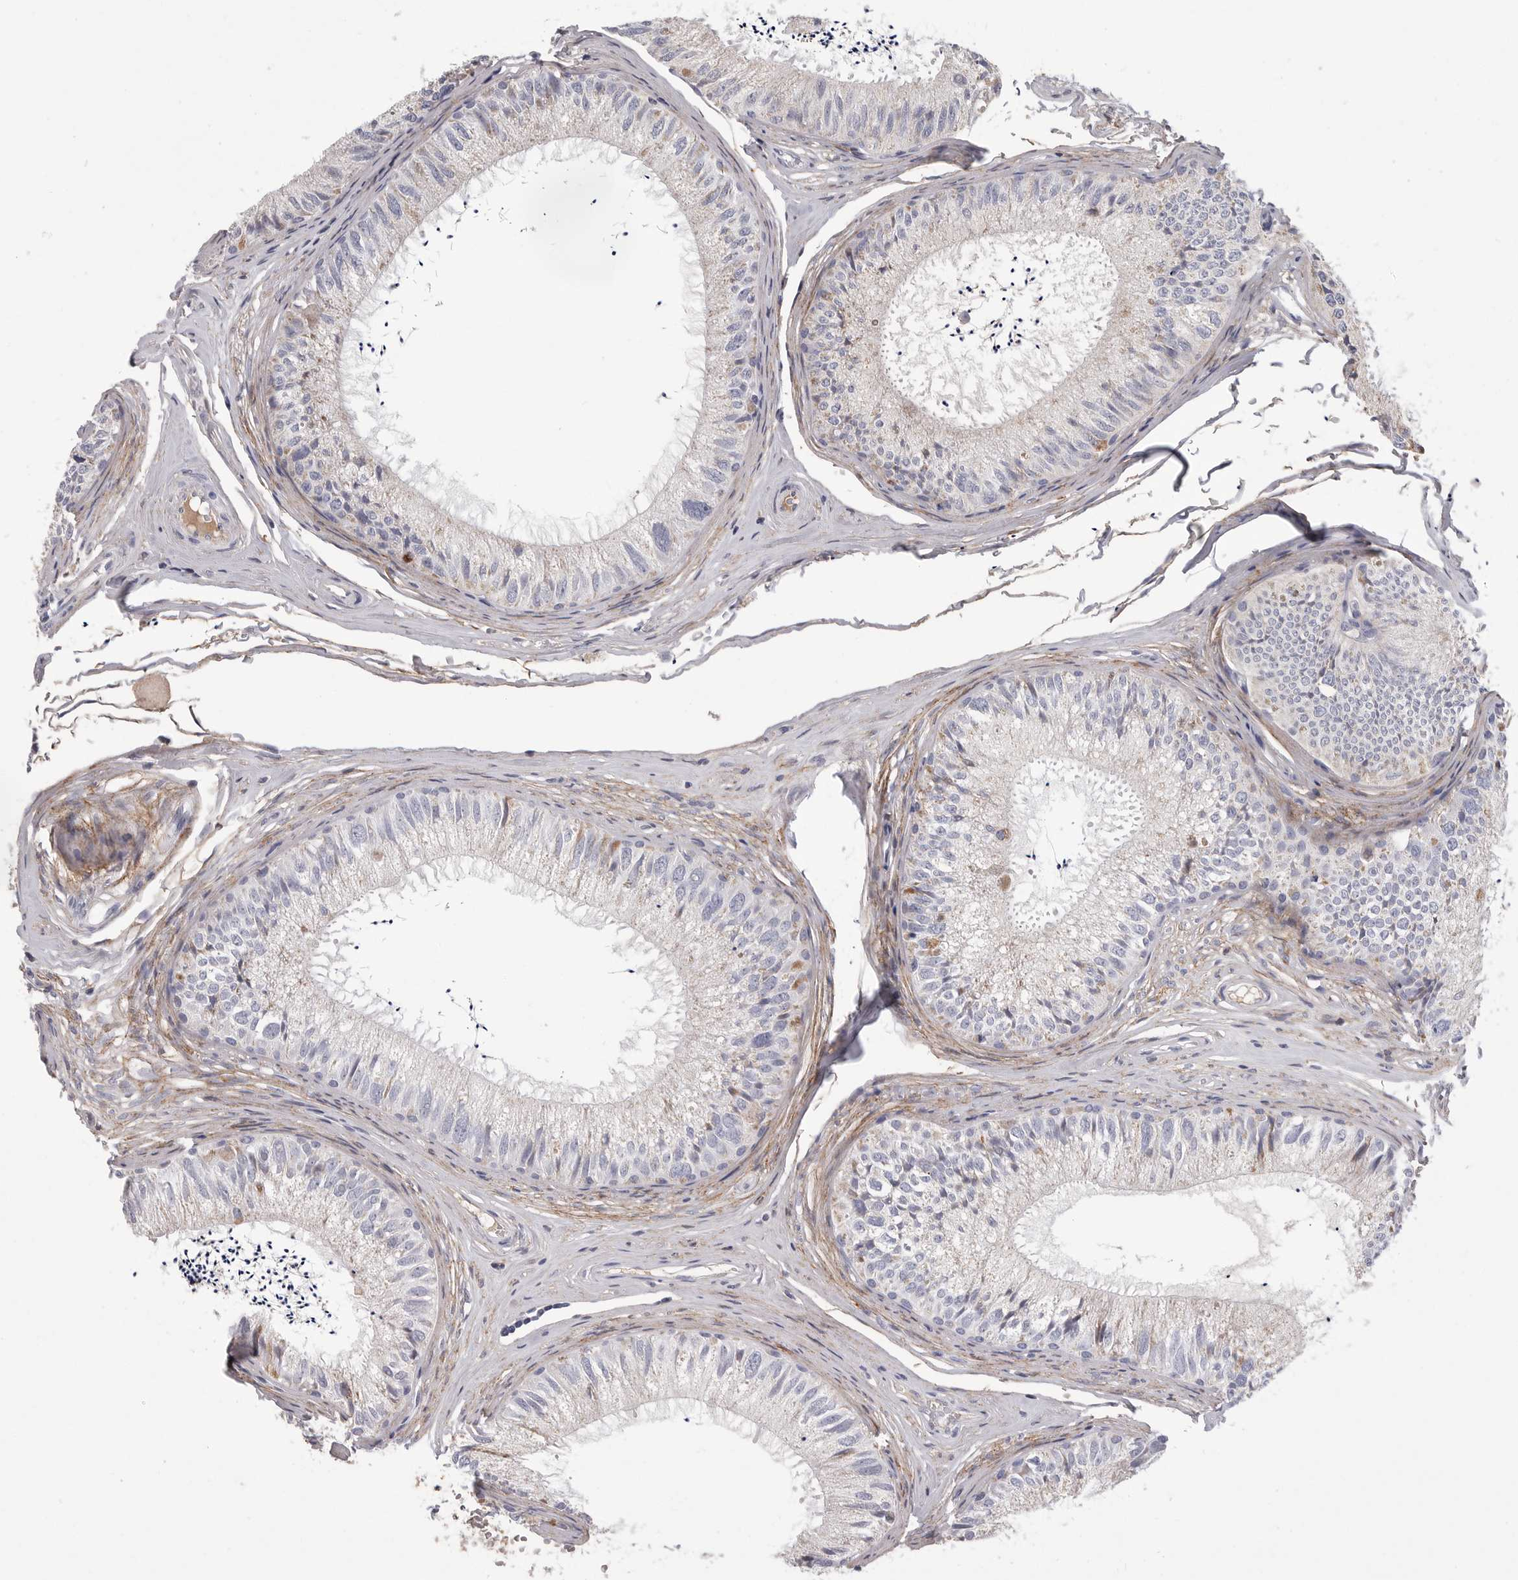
{"staining": {"intensity": "negative", "quantity": "none", "location": "none"}, "tissue": "epididymis", "cell_type": "Glandular cells", "image_type": "normal", "snomed": [{"axis": "morphology", "description": "Normal tissue, NOS"}, {"axis": "topography", "description": "Epididymis"}], "caption": "This photomicrograph is of unremarkable epididymis stained with IHC to label a protein in brown with the nuclei are counter-stained blue. There is no positivity in glandular cells.", "gene": "SDC3", "patient": {"sex": "male", "age": 79}}